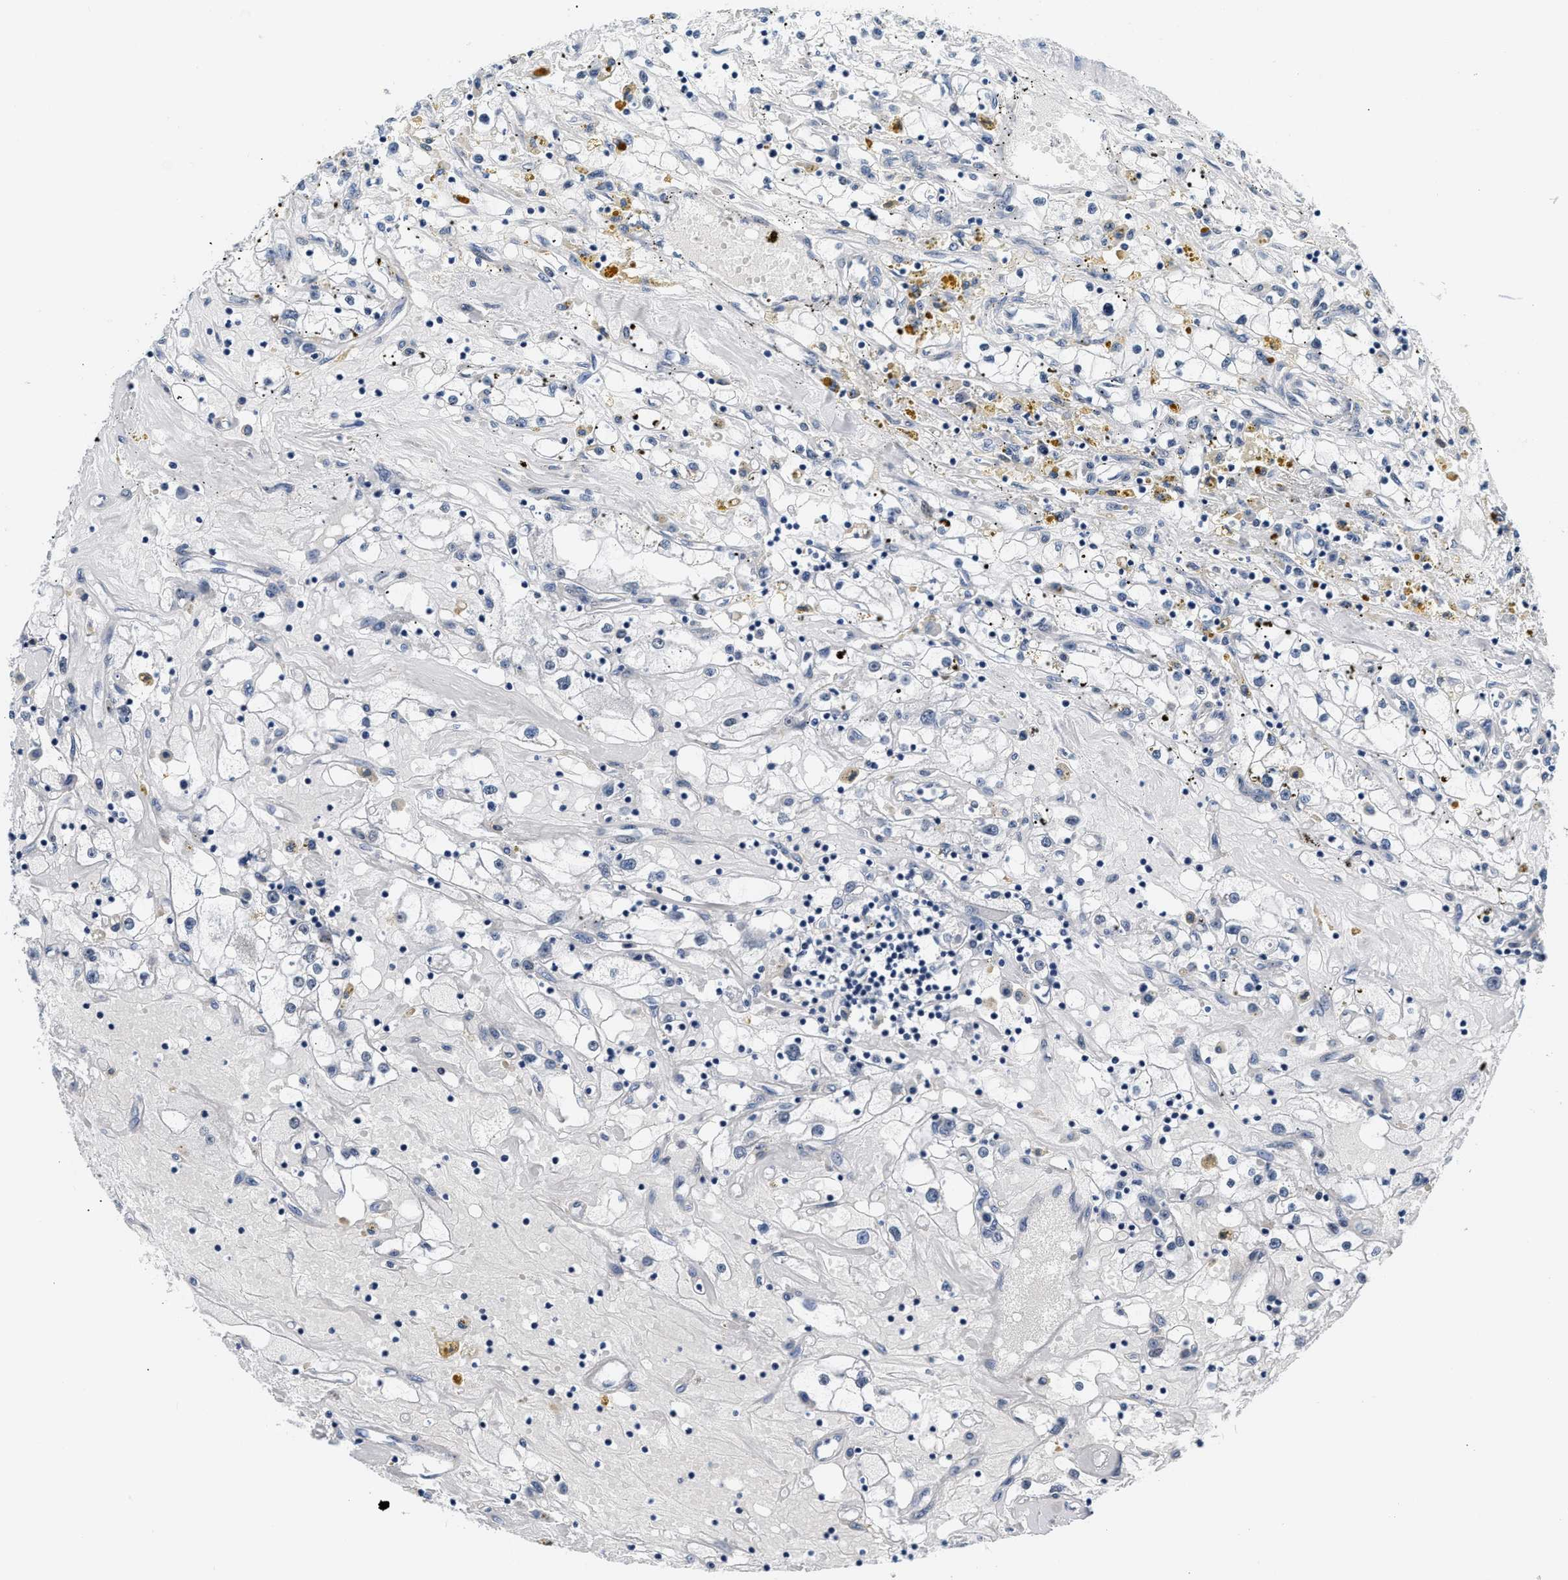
{"staining": {"intensity": "negative", "quantity": "none", "location": "none"}, "tissue": "renal cancer", "cell_type": "Tumor cells", "image_type": "cancer", "snomed": [{"axis": "morphology", "description": "Adenocarcinoma, NOS"}, {"axis": "topography", "description": "Kidney"}], "caption": "The immunohistochemistry (IHC) micrograph has no significant staining in tumor cells of renal cancer tissue.", "gene": "SMAD4", "patient": {"sex": "male", "age": 56}}